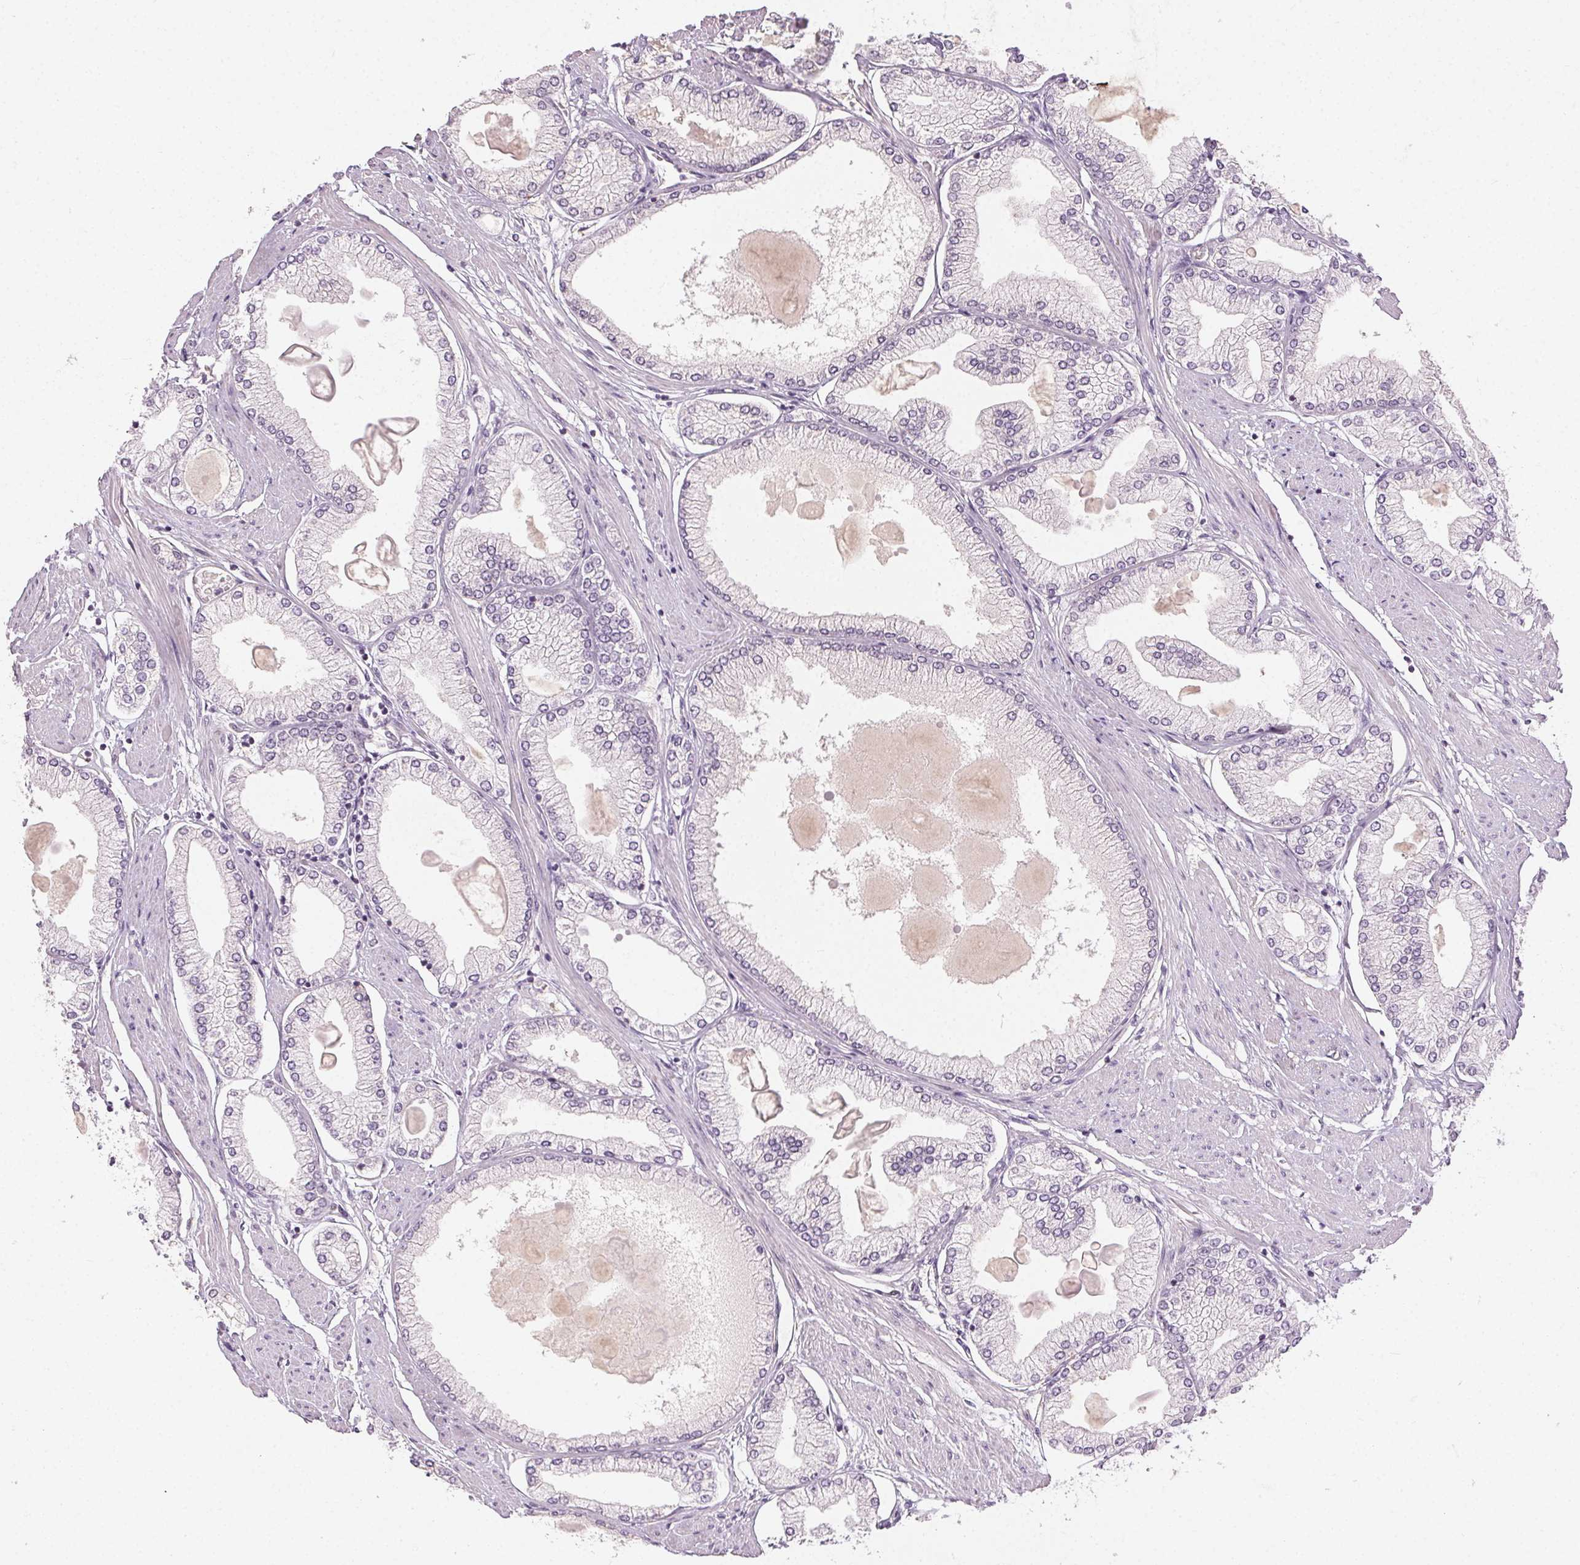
{"staining": {"intensity": "negative", "quantity": "none", "location": "none"}, "tissue": "prostate cancer", "cell_type": "Tumor cells", "image_type": "cancer", "snomed": [{"axis": "morphology", "description": "Adenocarcinoma, High grade"}, {"axis": "topography", "description": "Prostate"}], "caption": "The immunohistochemistry (IHC) photomicrograph has no significant positivity in tumor cells of prostate adenocarcinoma (high-grade) tissue.", "gene": "CLTRN", "patient": {"sex": "male", "age": 68}}